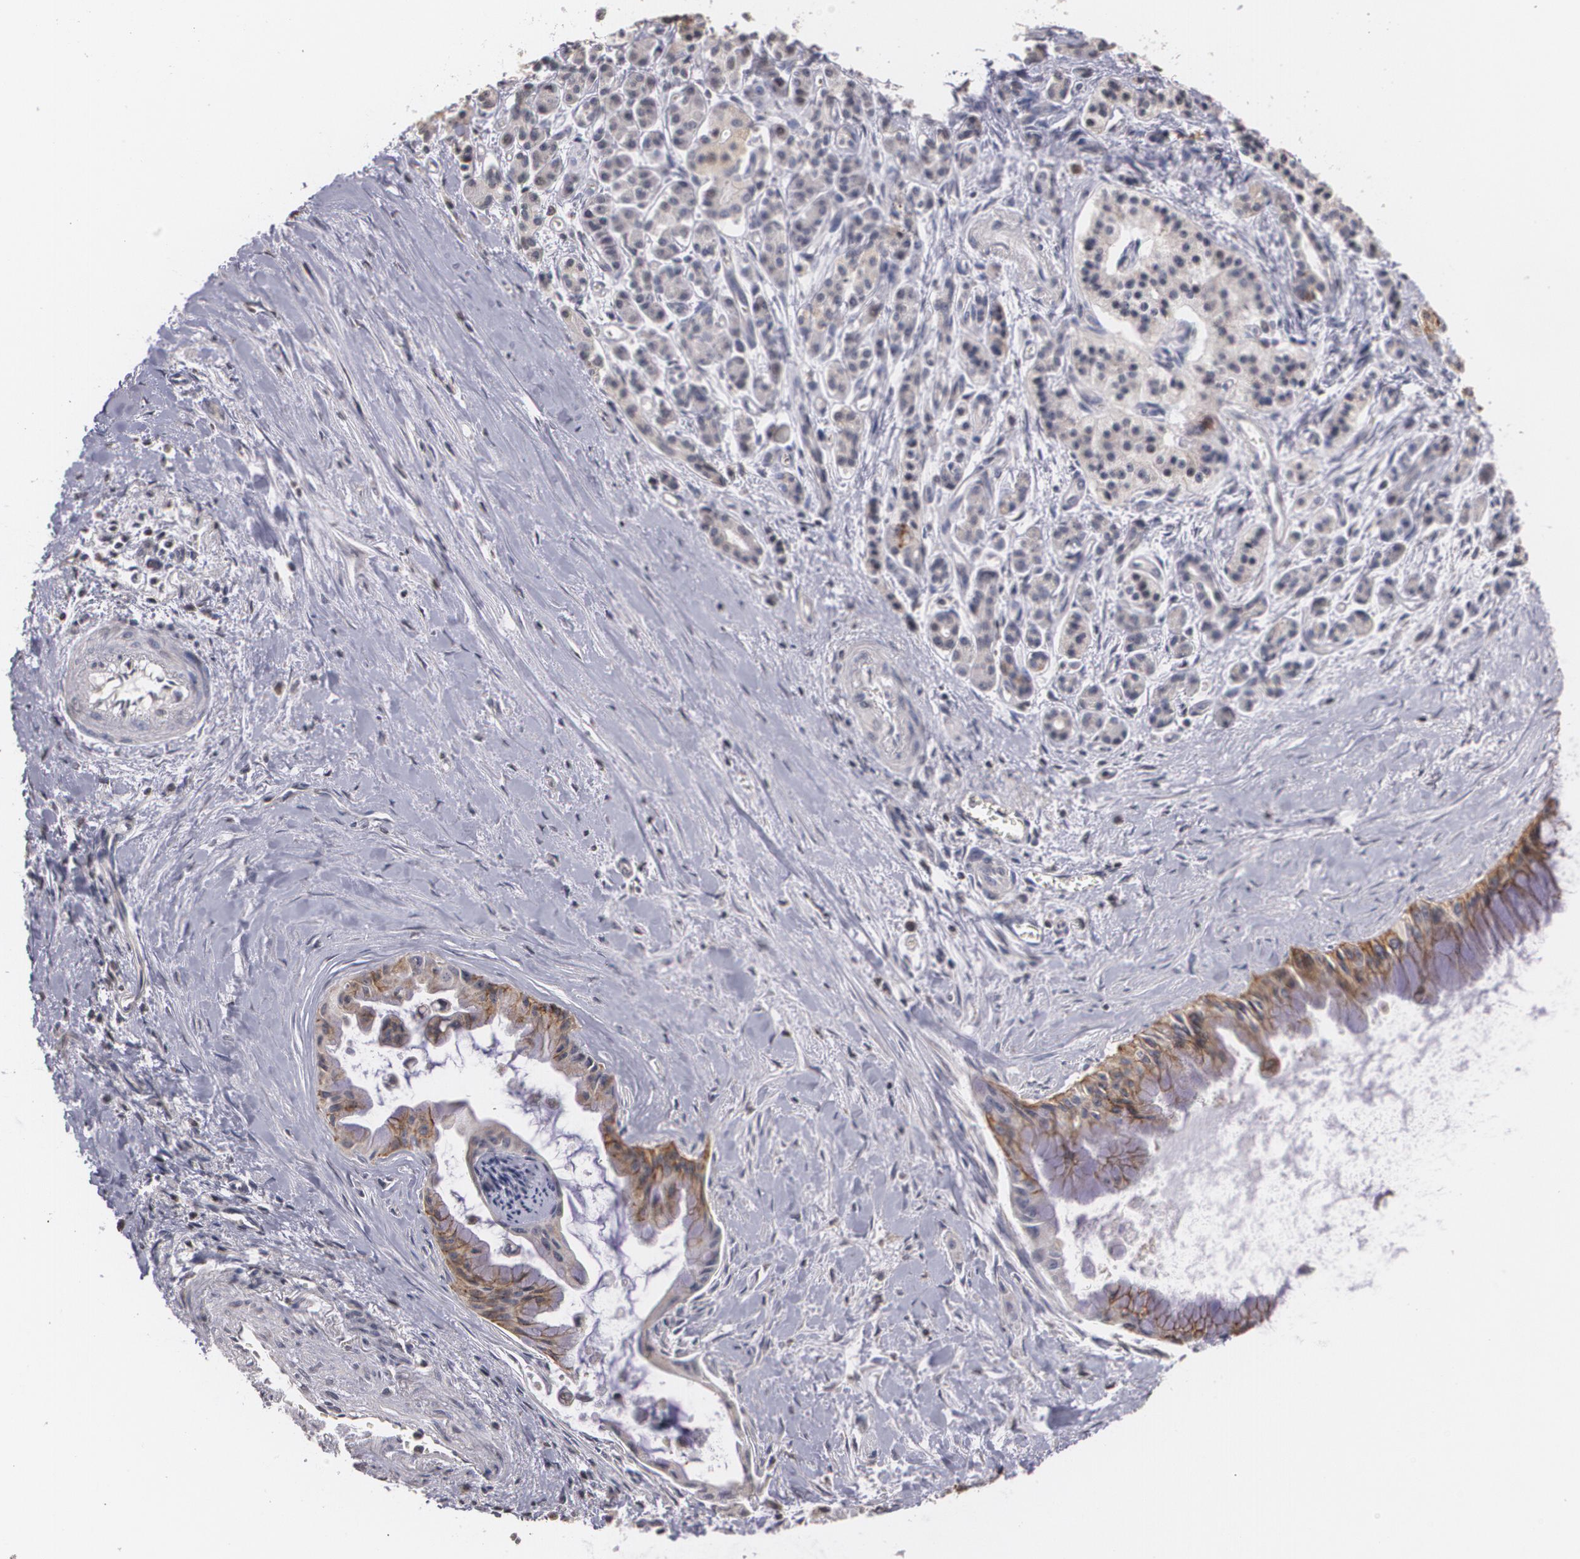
{"staining": {"intensity": "negative", "quantity": "none", "location": "none"}, "tissue": "pancreatic cancer", "cell_type": "Tumor cells", "image_type": "cancer", "snomed": [{"axis": "morphology", "description": "Adenocarcinoma, NOS"}, {"axis": "topography", "description": "Pancreas"}], "caption": "Tumor cells are negative for protein expression in human pancreatic cancer (adenocarcinoma).", "gene": "THRB", "patient": {"sex": "male", "age": 59}}